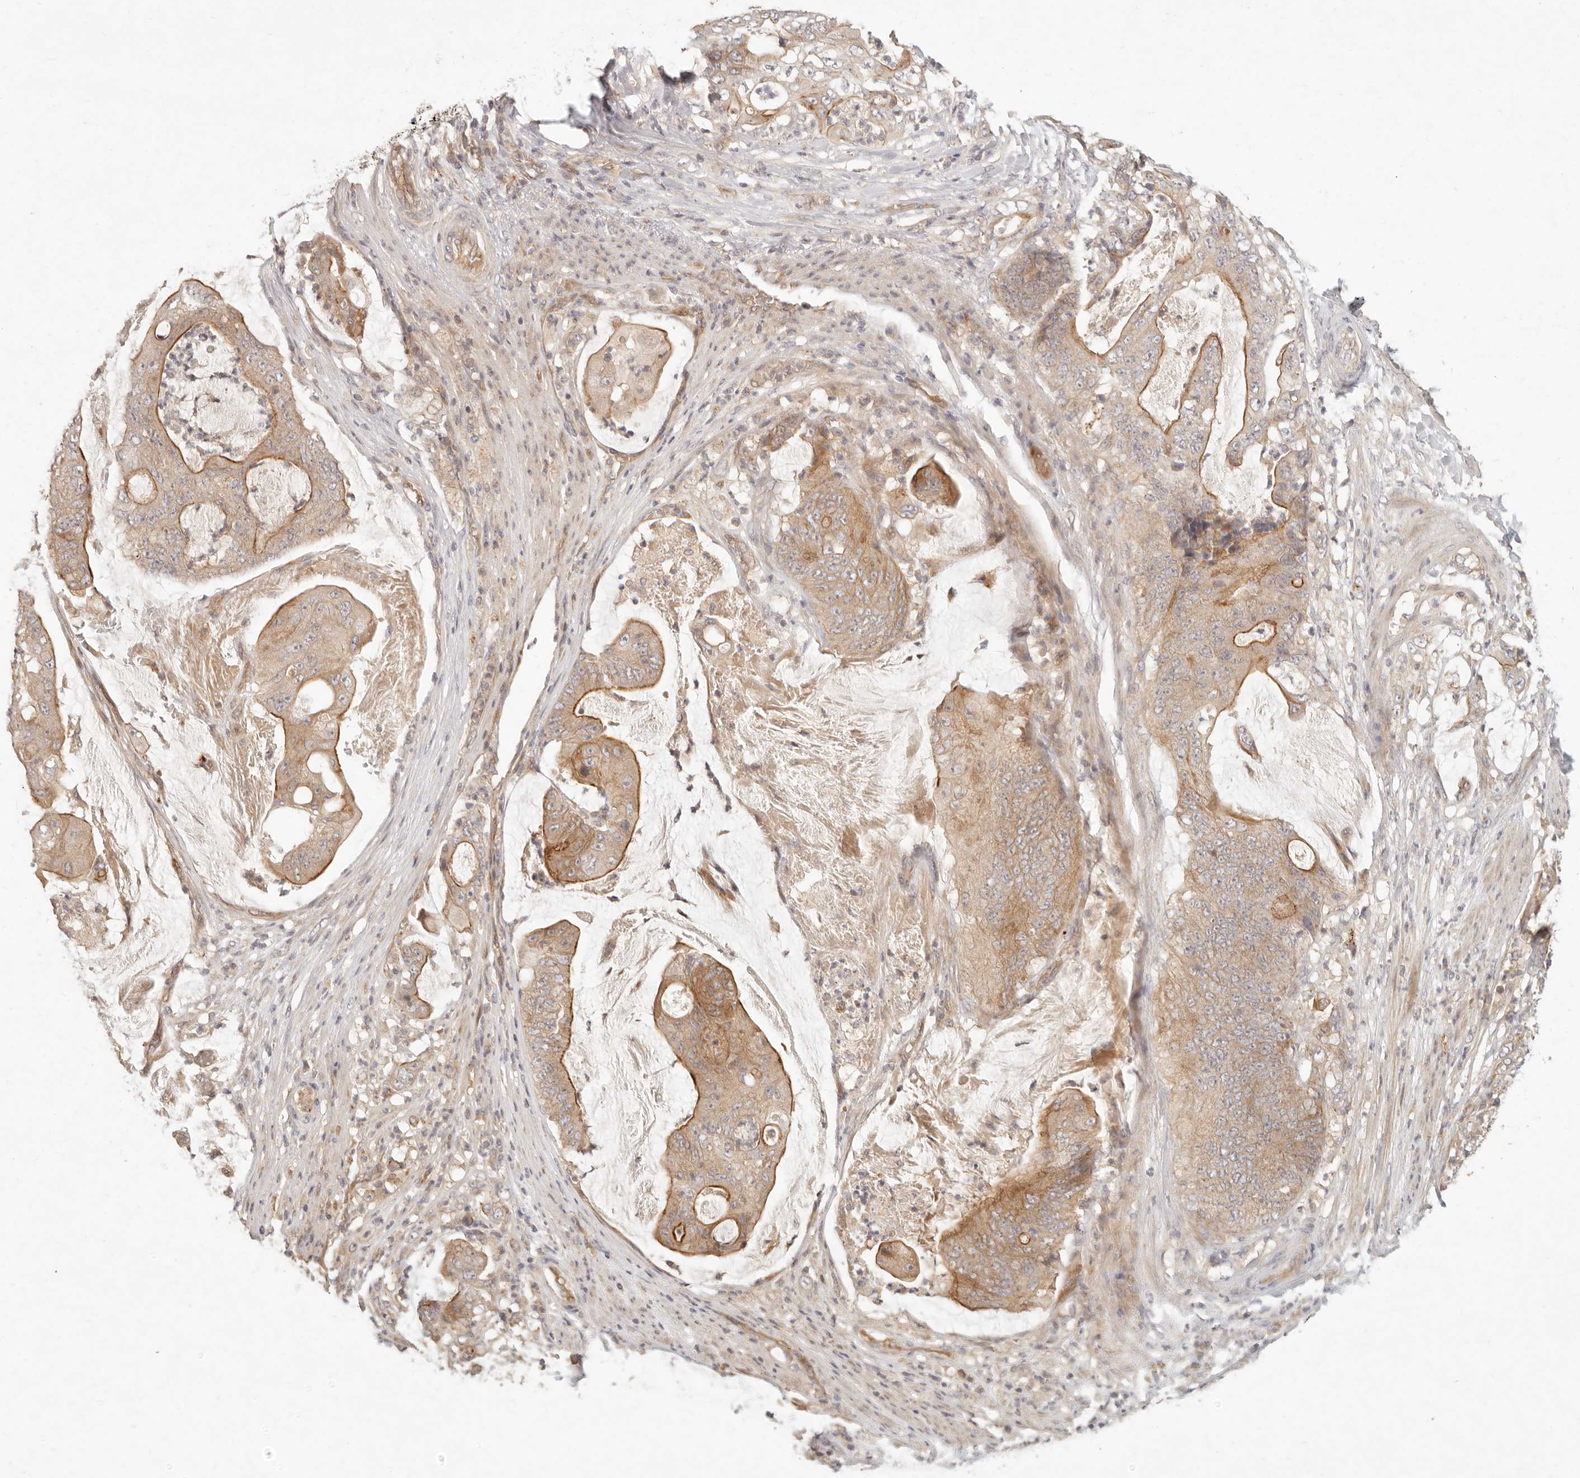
{"staining": {"intensity": "moderate", "quantity": ">75%", "location": "cytoplasmic/membranous"}, "tissue": "stomach cancer", "cell_type": "Tumor cells", "image_type": "cancer", "snomed": [{"axis": "morphology", "description": "Adenocarcinoma, NOS"}, {"axis": "topography", "description": "Stomach"}], "caption": "High-power microscopy captured an IHC image of adenocarcinoma (stomach), revealing moderate cytoplasmic/membranous staining in about >75% of tumor cells.", "gene": "PPP1R3B", "patient": {"sex": "female", "age": 73}}